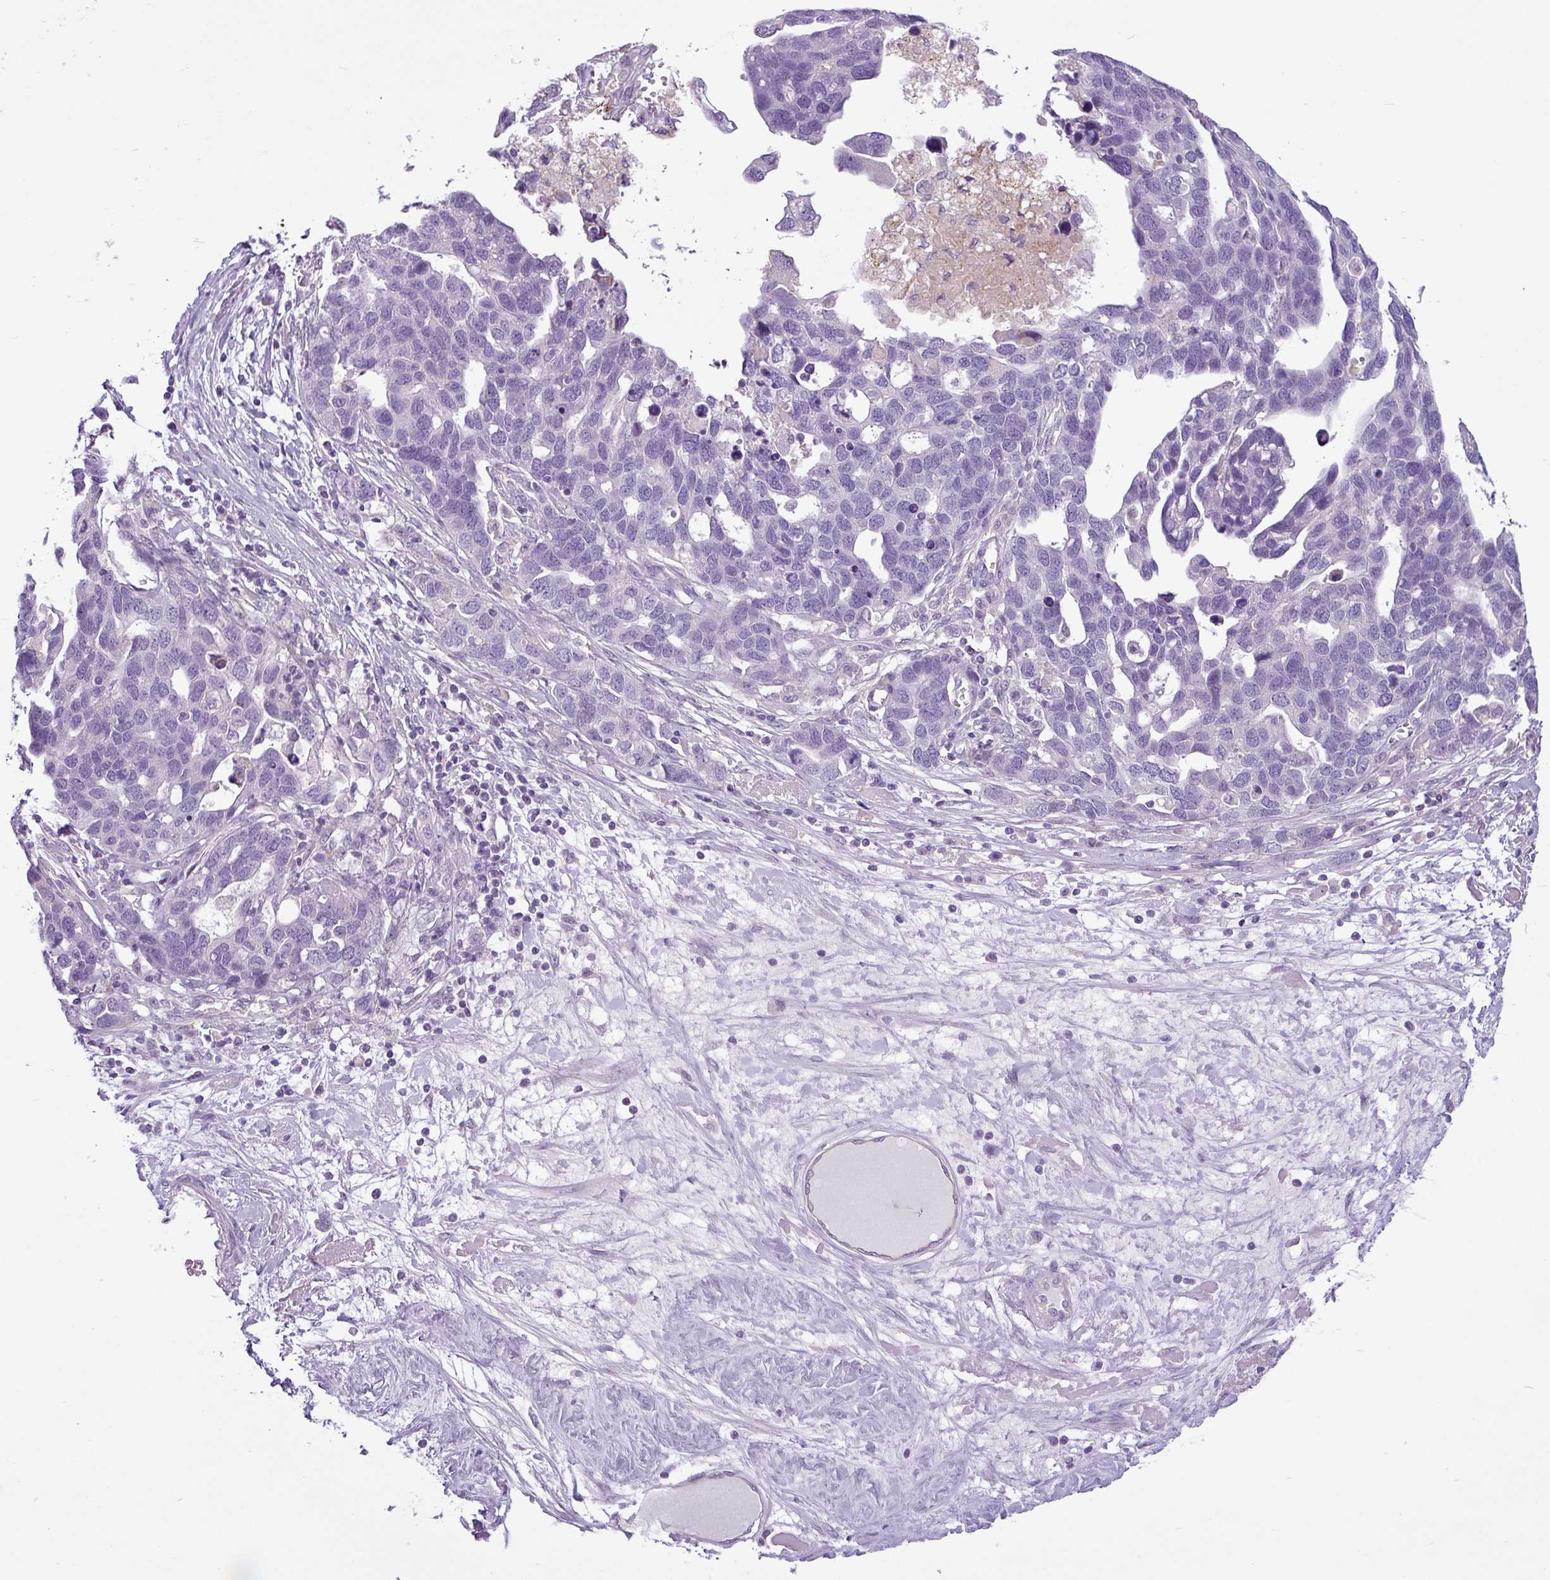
{"staining": {"intensity": "negative", "quantity": "none", "location": "none"}, "tissue": "ovarian cancer", "cell_type": "Tumor cells", "image_type": "cancer", "snomed": [{"axis": "morphology", "description": "Cystadenocarcinoma, serous, NOS"}, {"axis": "topography", "description": "Ovary"}], "caption": "This is a histopathology image of IHC staining of ovarian serous cystadenocarcinoma, which shows no expression in tumor cells. Nuclei are stained in blue.", "gene": "TMEM178B", "patient": {"sex": "female", "age": 54}}